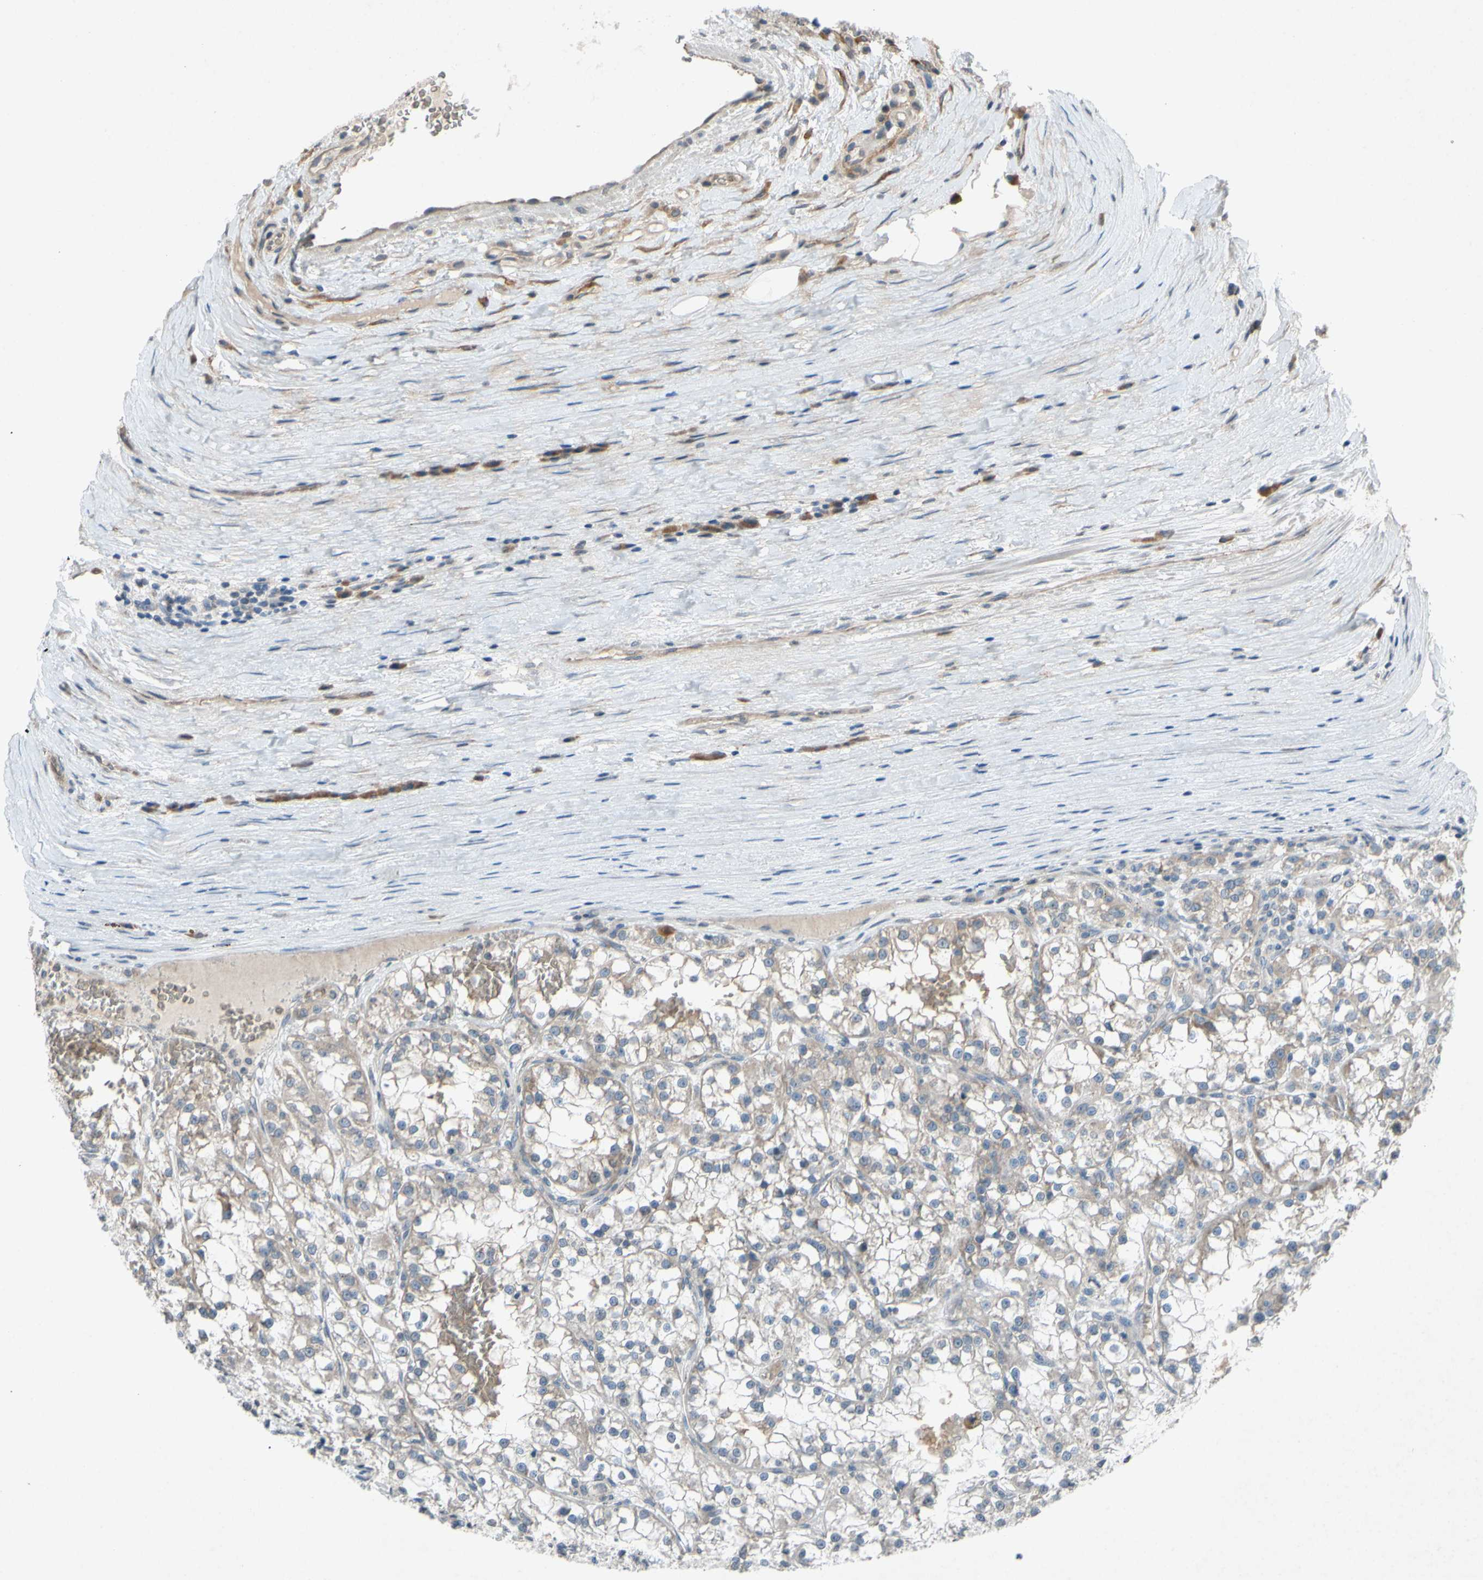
{"staining": {"intensity": "weak", "quantity": "<25%", "location": "cytoplasmic/membranous"}, "tissue": "renal cancer", "cell_type": "Tumor cells", "image_type": "cancer", "snomed": [{"axis": "morphology", "description": "Adenocarcinoma, NOS"}, {"axis": "topography", "description": "Kidney"}], "caption": "There is no significant staining in tumor cells of renal cancer (adenocarcinoma).", "gene": "ADD2", "patient": {"sex": "female", "age": 52}}